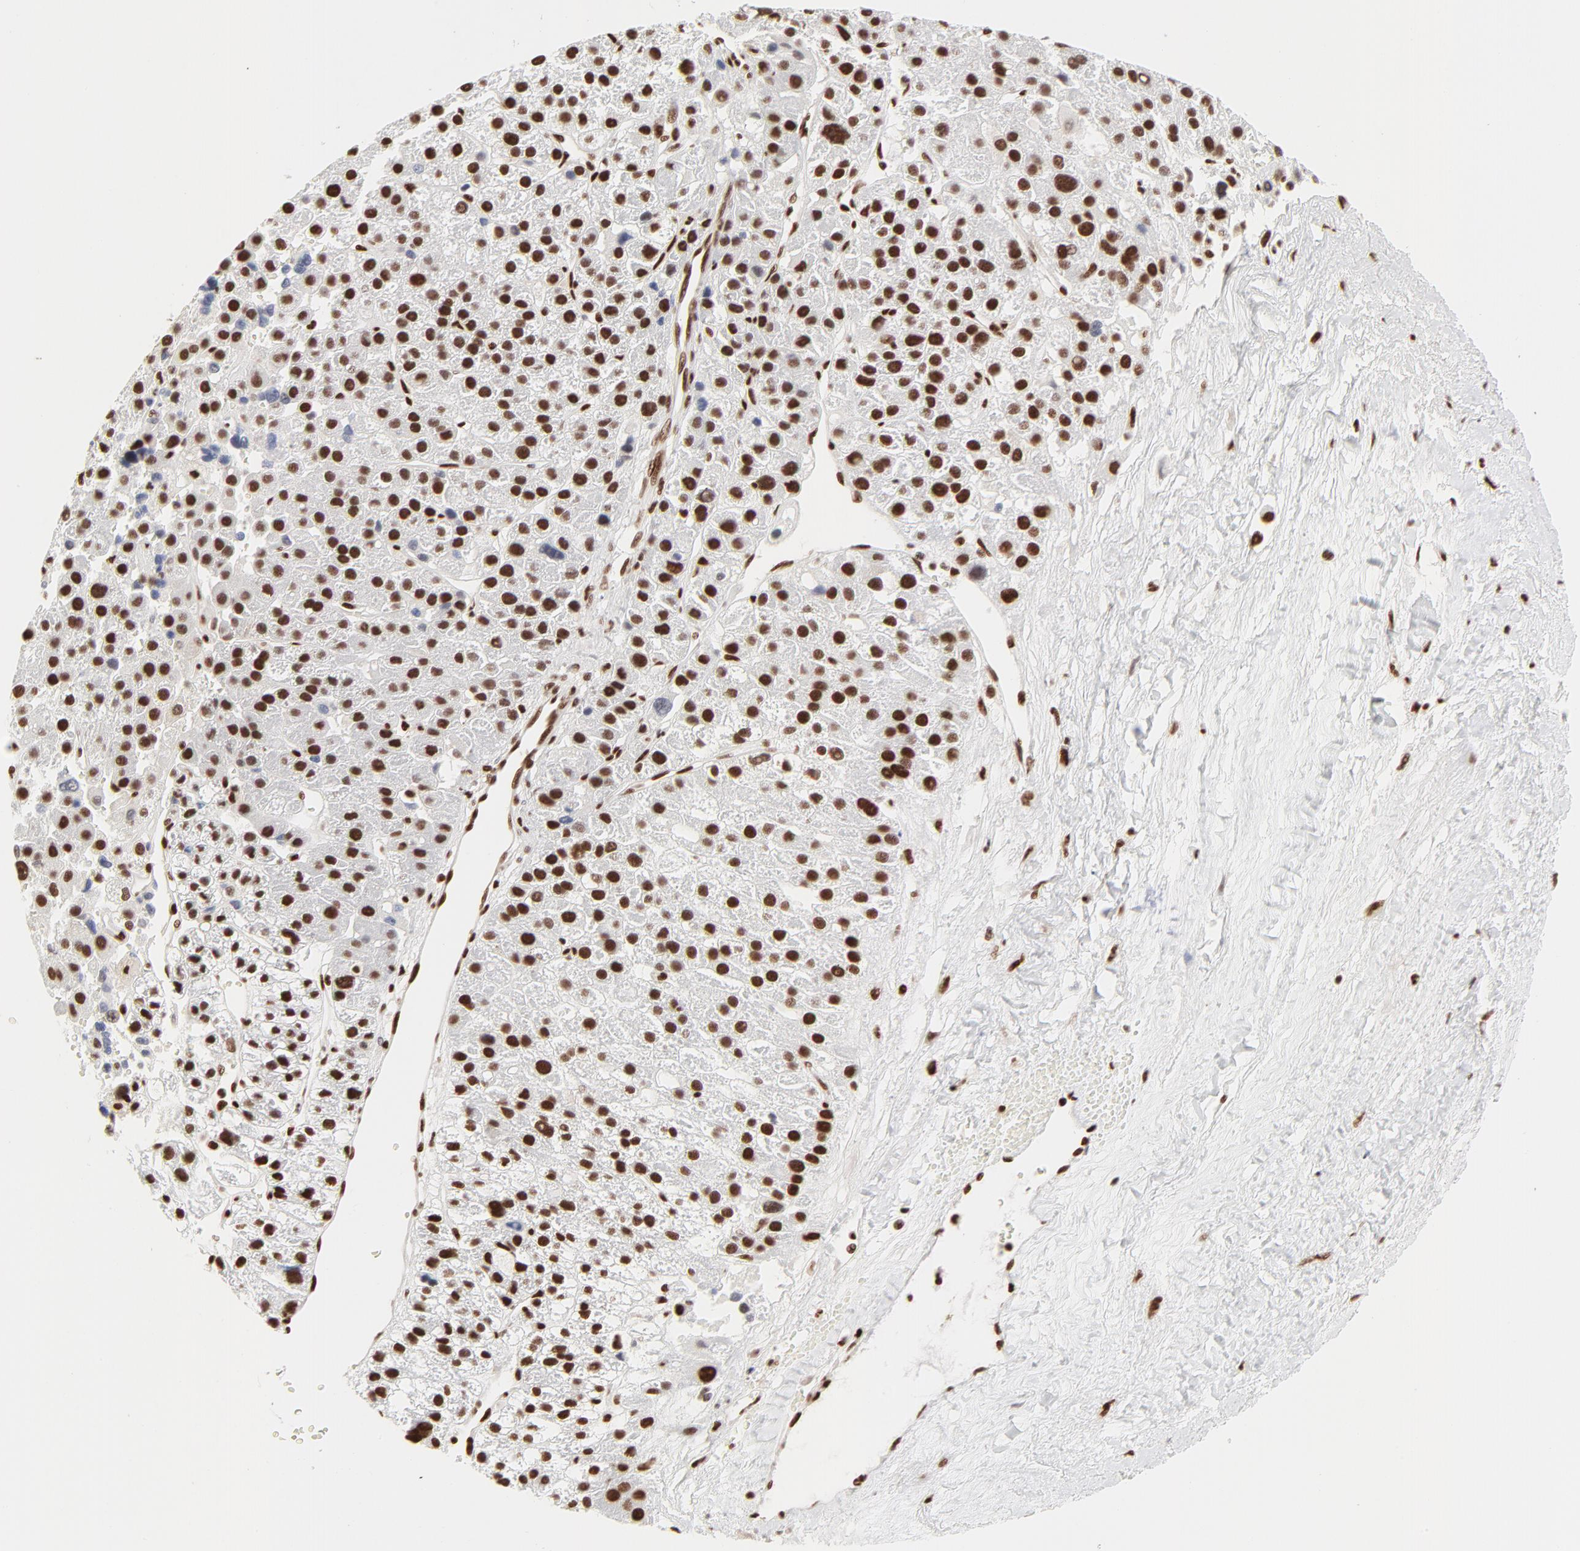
{"staining": {"intensity": "strong", "quantity": ">75%", "location": "nuclear"}, "tissue": "liver cancer", "cell_type": "Tumor cells", "image_type": "cancer", "snomed": [{"axis": "morphology", "description": "Carcinoma, Hepatocellular, NOS"}, {"axis": "topography", "description": "Liver"}], "caption": "The image exhibits staining of liver cancer (hepatocellular carcinoma), revealing strong nuclear protein expression (brown color) within tumor cells.", "gene": "TARDBP", "patient": {"sex": "female", "age": 85}}